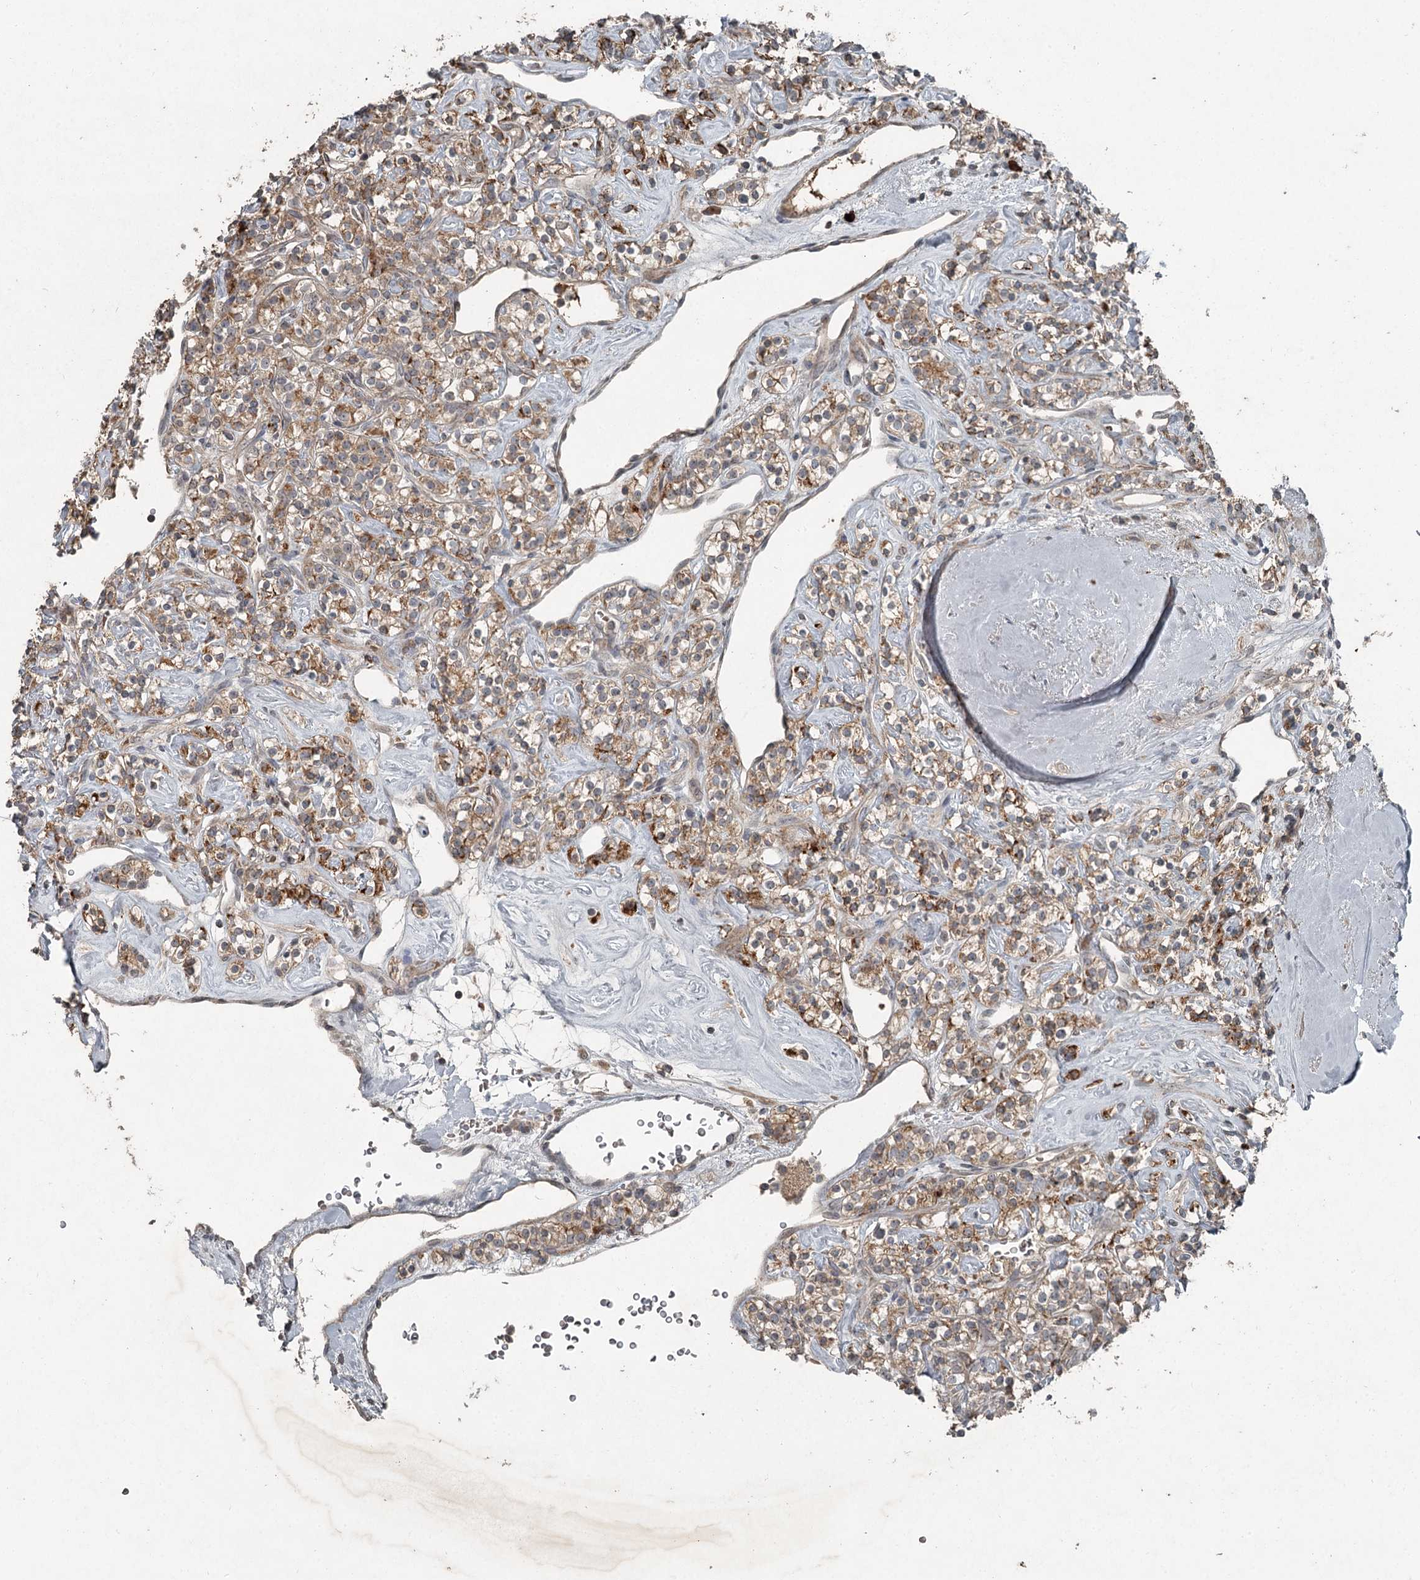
{"staining": {"intensity": "moderate", "quantity": "25%-75%", "location": "cytoplasmic/membranous"}, "tissue": "renal cancer", "cell_type": "Tumor cells", "image_type": "cancer", "snomed": [{"axis": "morphology", "description": "Adenocarcinoma, NOS"}, {"axis": "topography", "description": "Kidney"}], "caption": "Renal cancer (adenocarcinoma) stained for a protein displays moderate cytoplasmic/membranous positivity in tumor cells. The protein is stained brown, and the nuclei are stained in blue (DAB (3,3'-diaminobenzidine) IHC with brightfield microscopy, high magnification).", "gene": "SLC39A8", "patient": {"sex": "male", "age": 77}}